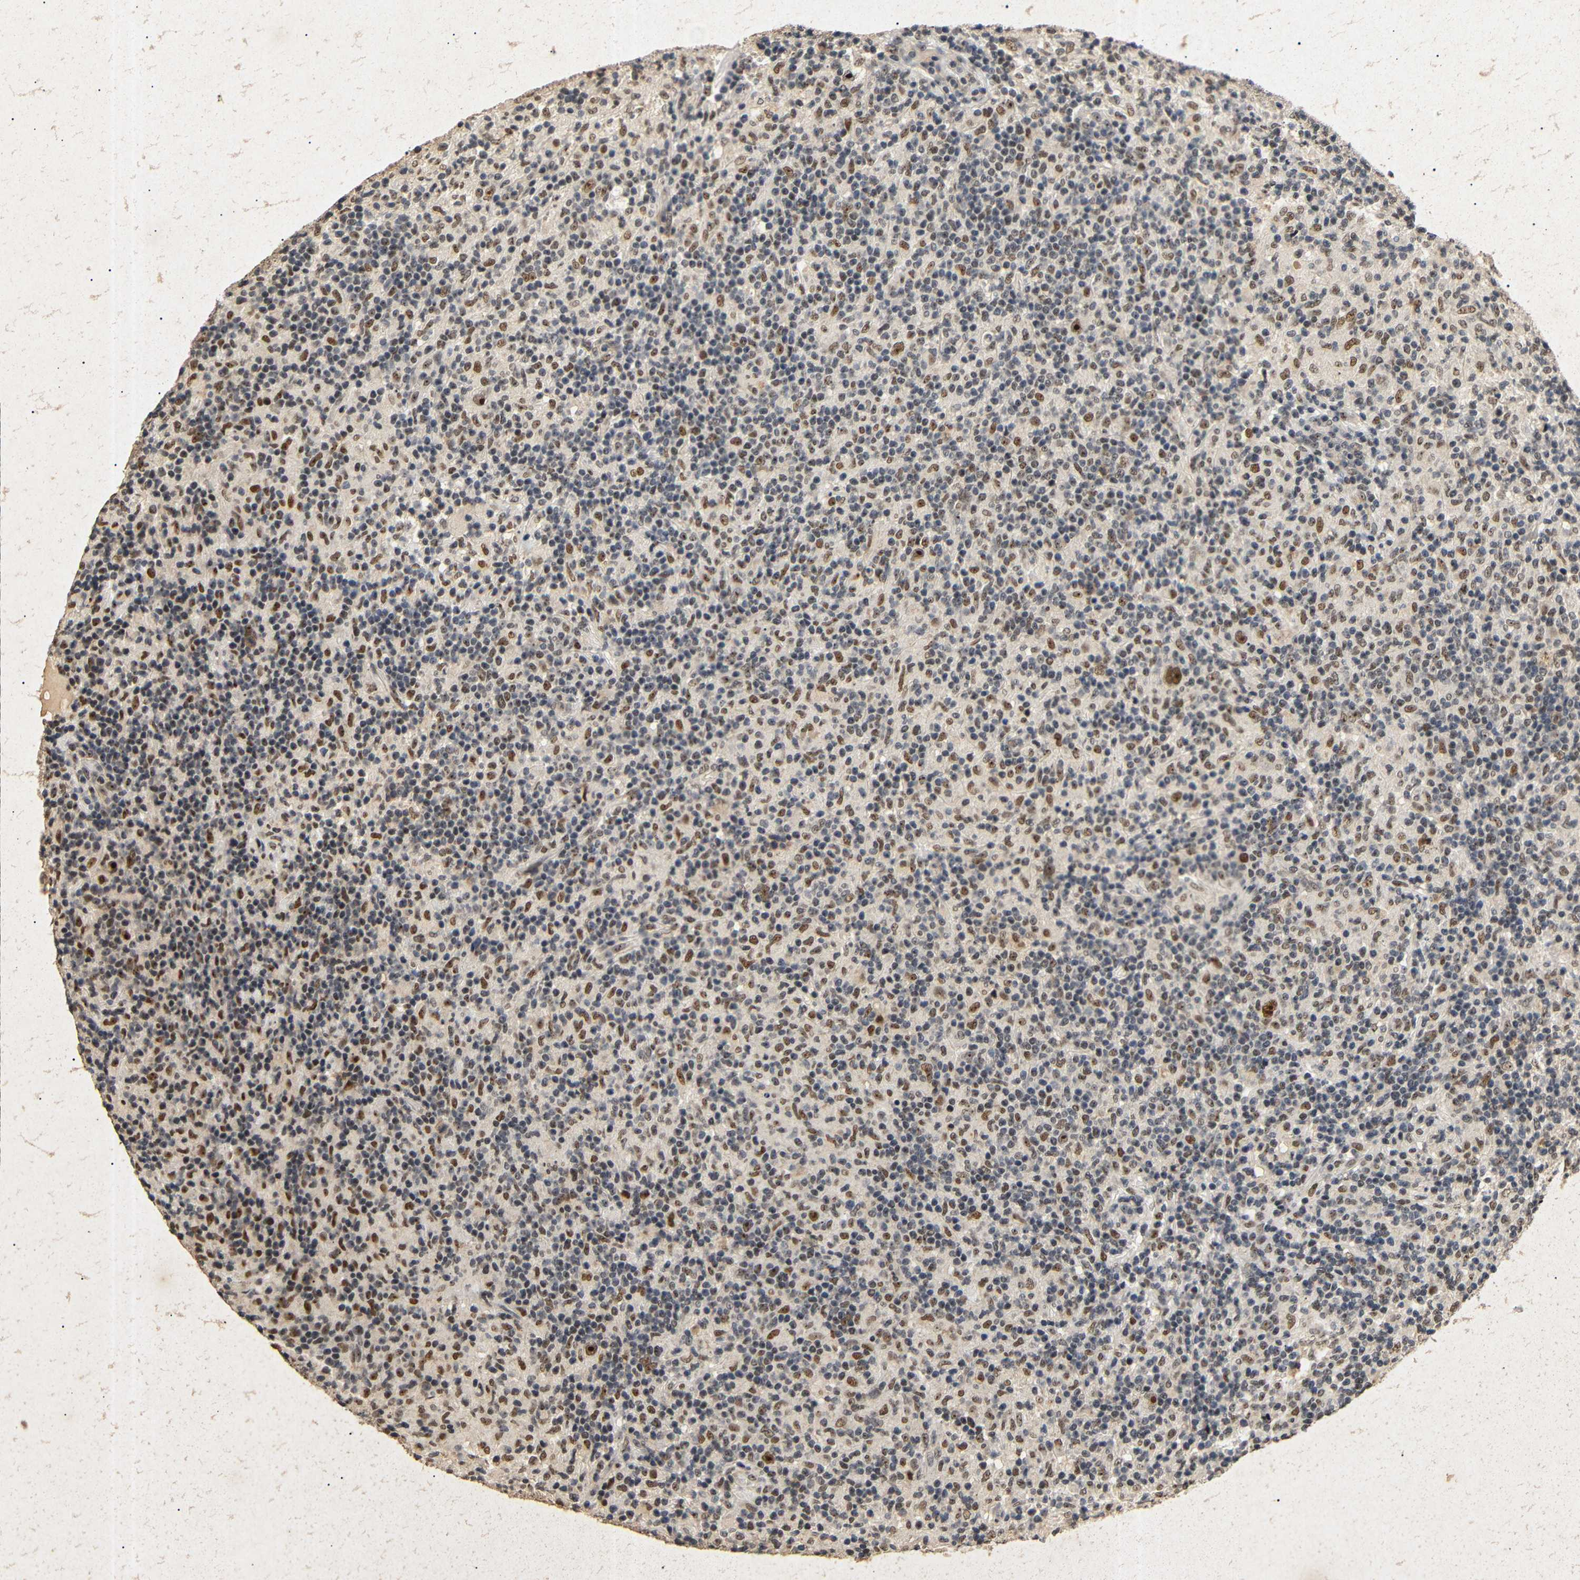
{"staining": {"intensity": "moderate", "quantity": ">75%", "location": "nuclear"}, "tissue": "lymphoma", "cell_type": "Tumor cells", "image_type": "cancer", "snomed": [{"axis": "morphology", "description": "Hodgkin's disease, NOS"}, {"axis": "topography", "description": "Lymph node"}], "caption": "High-power microscopy captured an IHC image of lymphoma, revealing moderate nuclear staining in about >75% of tumor cells.", "gene": "PARN", "patient": {"sex": "male", "age": 70}}